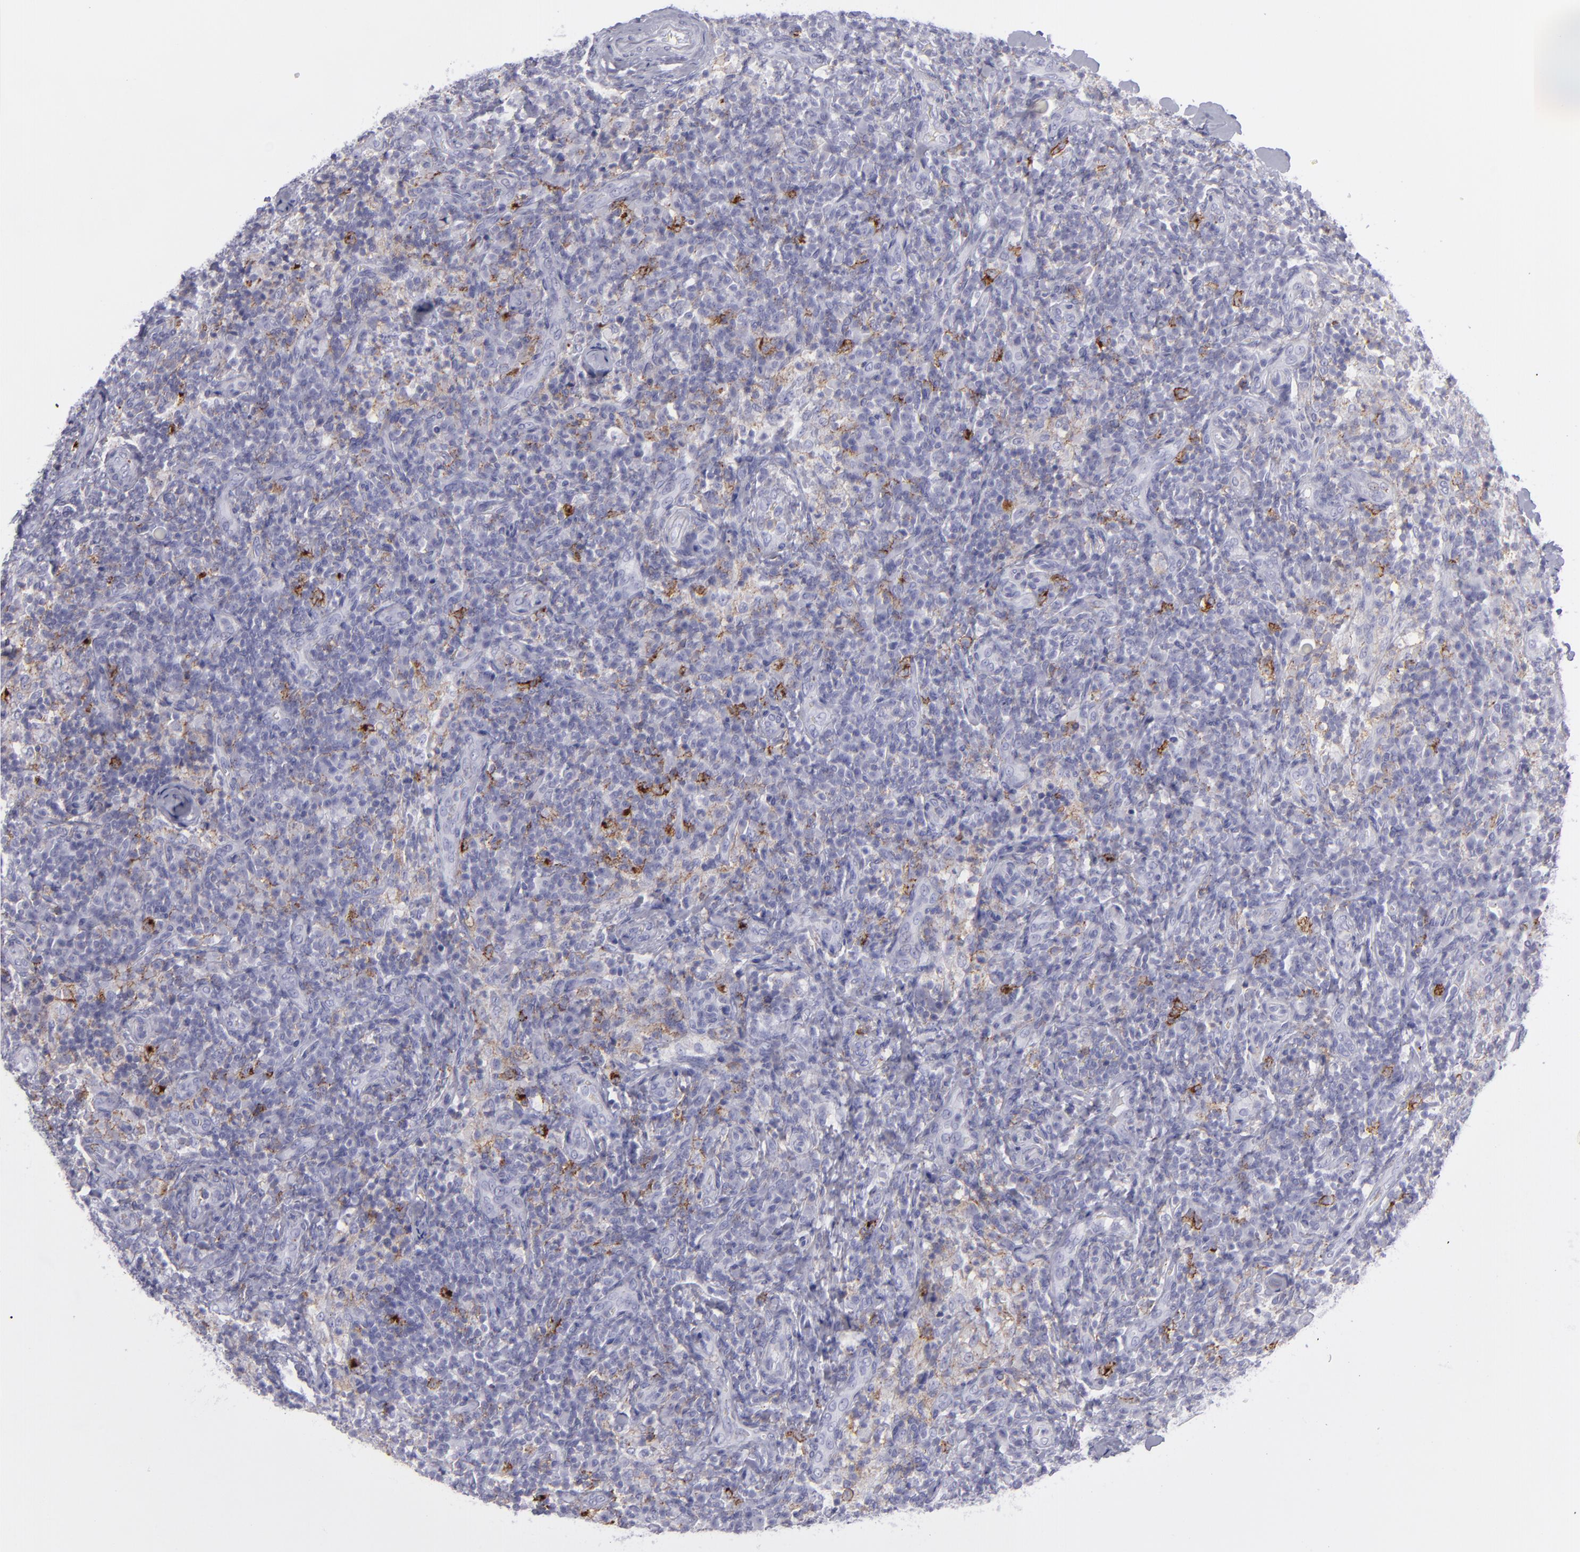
{"staining": {"intensity": "strong", "quantity": "<25%", "location": "cytoplasmic/membranous"}, "tissue": "lymph node", "cell_type": "Non-germinal center cells", "image_type": "normal", "snomed": [{"axis": "morphology", "description": "Normal tissue, NOS"}, {"axis": "morphology", "description": "Inflammation, NOS"}, {"axis": "topography", "description": "Lymph node"}], "caption": "The immunohistochemical stain highlights strong cytoplasmic/membranous positivity in non-germinal center cells of unremarkable lymph node. (DAB (3,3'-diaminobenzidine) IHC, brown staining for protein, blue staining for nuclei).", "gene": "SELPLG", "patient": {"sex": "male", "age": 46}}